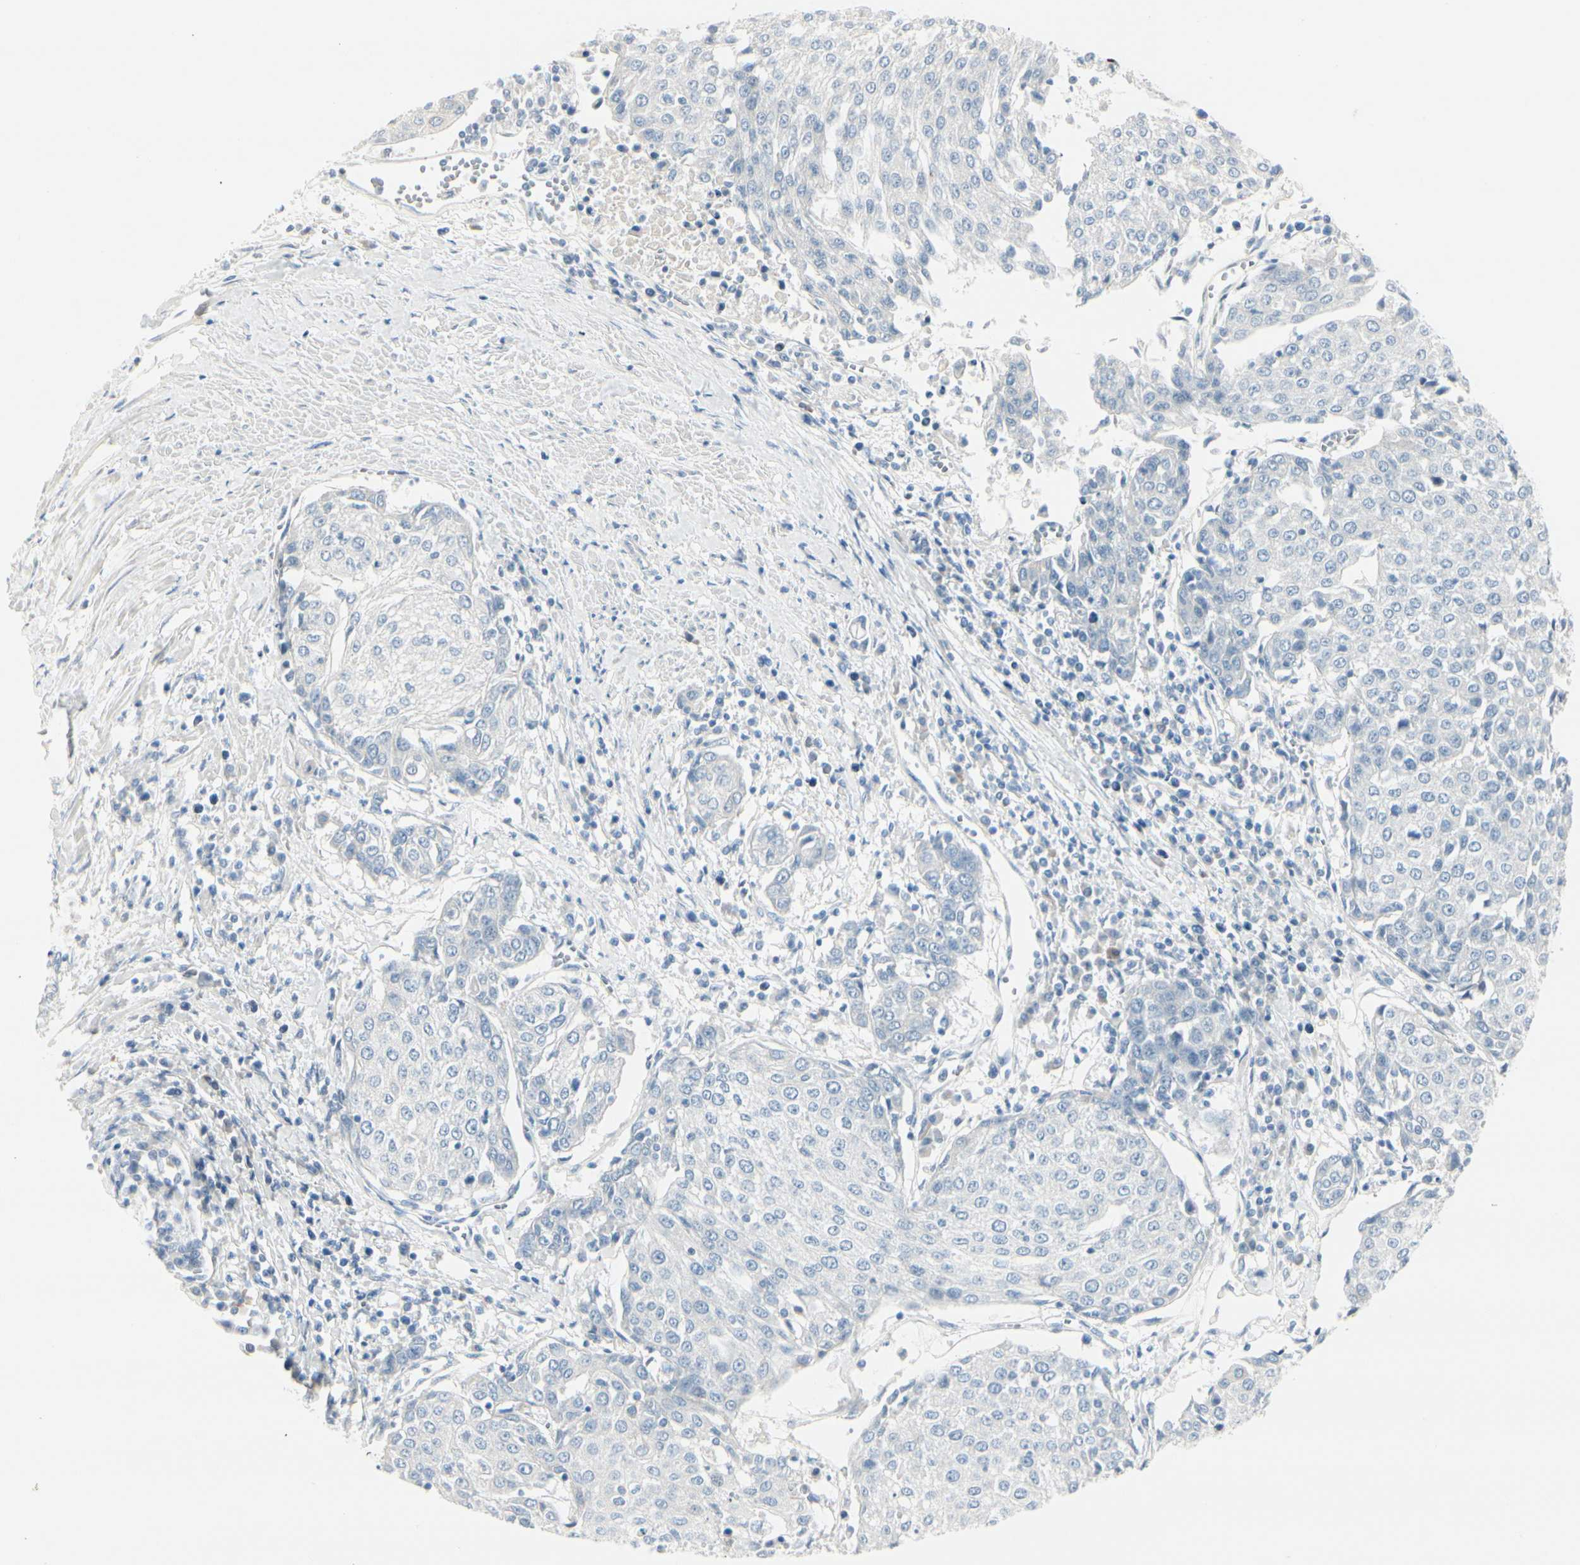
{"staining": {"intensity": "negative", "quantity": "none", "location": "none"}, "tissue": "urothelial cancer", "cell_type": "Tumor cells", "image_type": "cancer", "snomed": [{"axis": "morphology", "description": "Urothelial carcinoma, High grade"}, {"axis": "topography", "description": "Urinary bladder"}], "caption": "This is an IHC histopathology image of human urothelial cancer. There is no expression in tumor cells.", "gene": "CDHR5", "patient": {"sex": "female", "age": 85}}